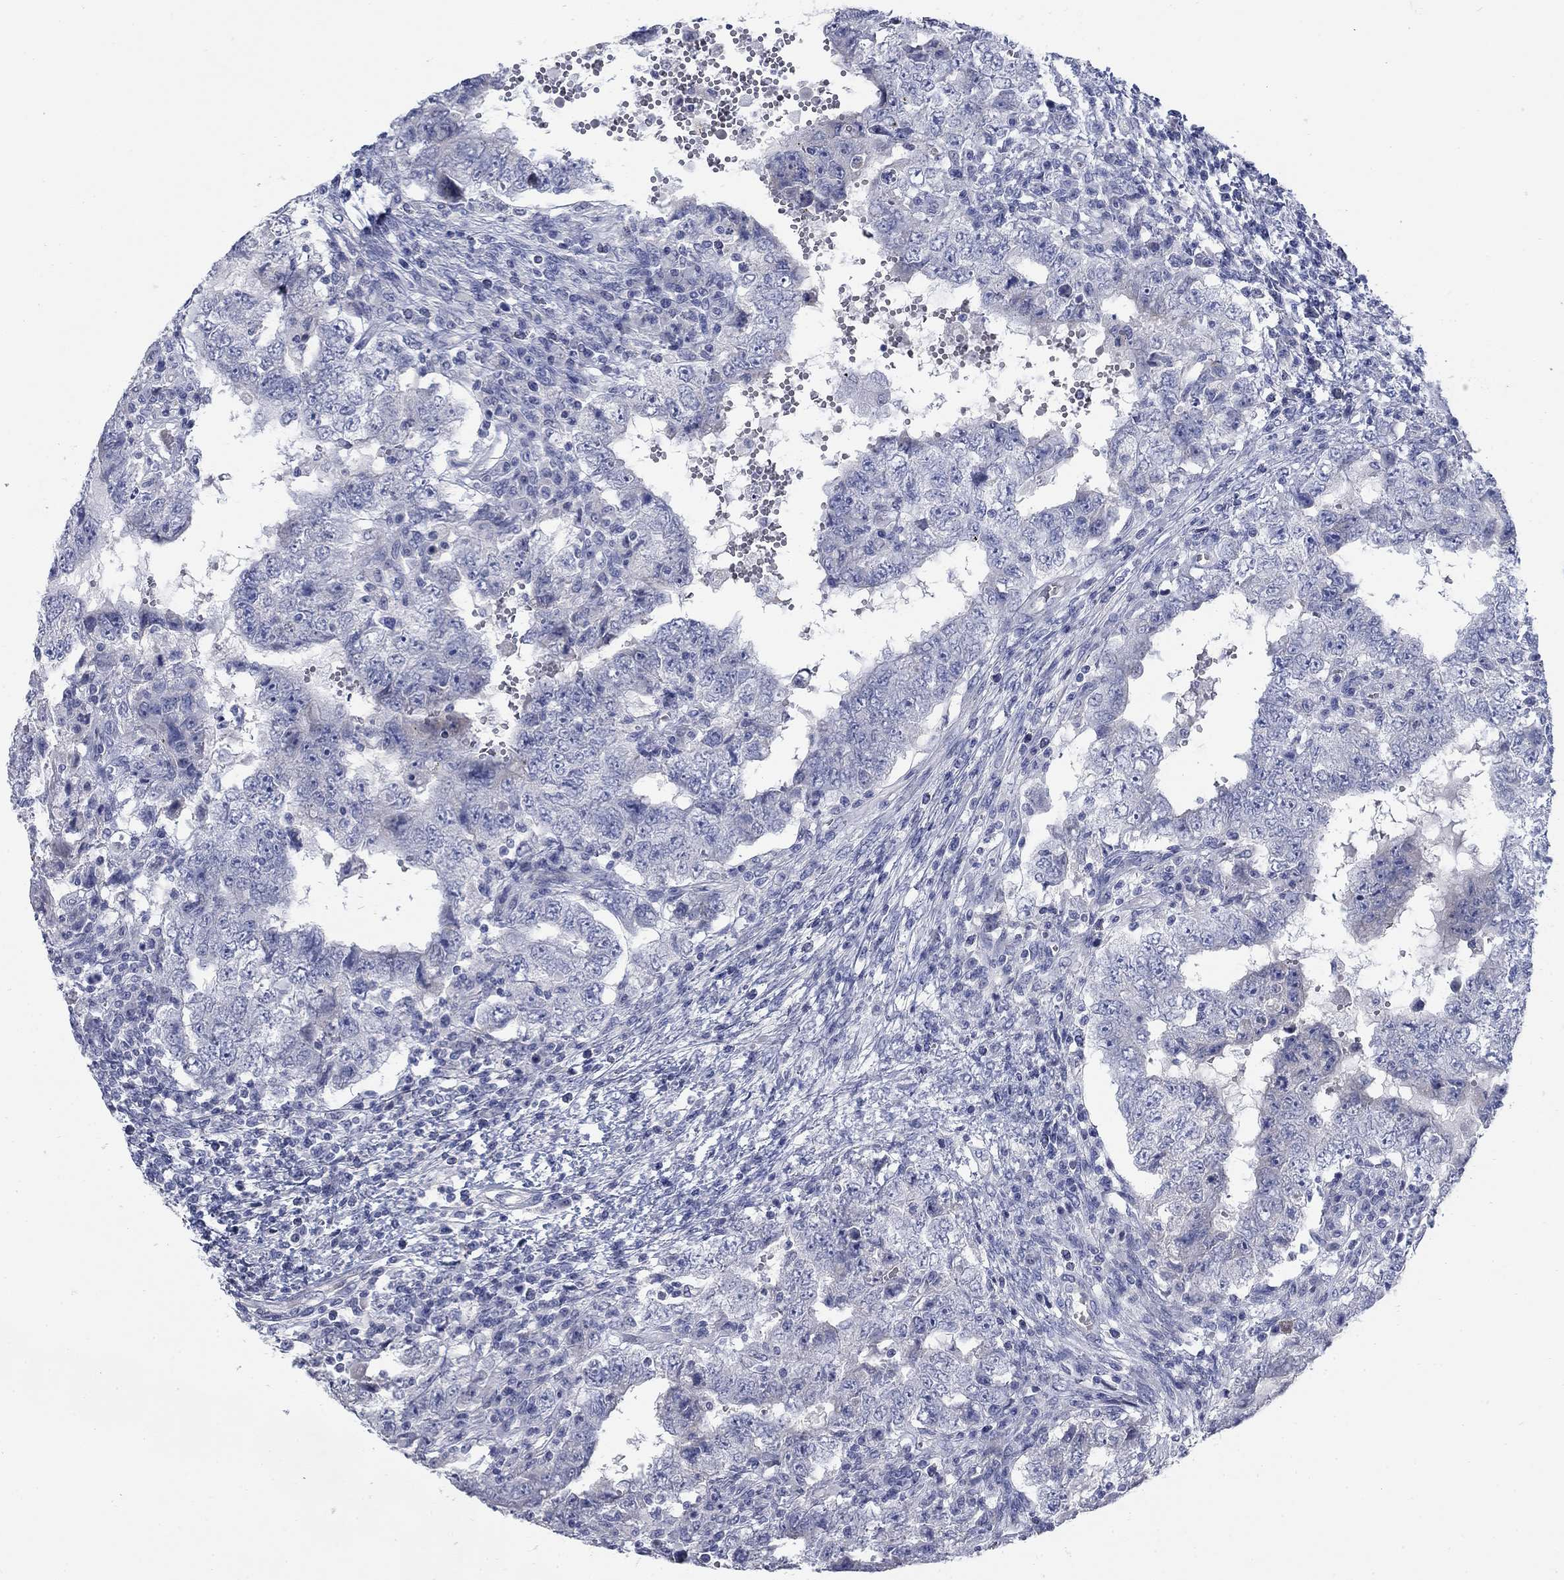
{"staining": {"intensity": "negative", "quantity": "none", "location": "none"}, "tissue": "testis cancer", "cell_type": "Tumor cells", "image_type": "cancer", "snomed": [{"axis": "morphology", "description": "Carcinoma, Embryonal, NOS"}, {"axis": "topography", "description": "Testis"}], "caption": "This photomicrograph is of testis cancer (embryonal carcinoma) stained with immunohistochemistry (IHC) to label a protein in brown with the nuclei are counter-stained blue. There is no expression in tumor cells.", "gene": "DNER", "patient": {"sex": "male", "age": 26}}